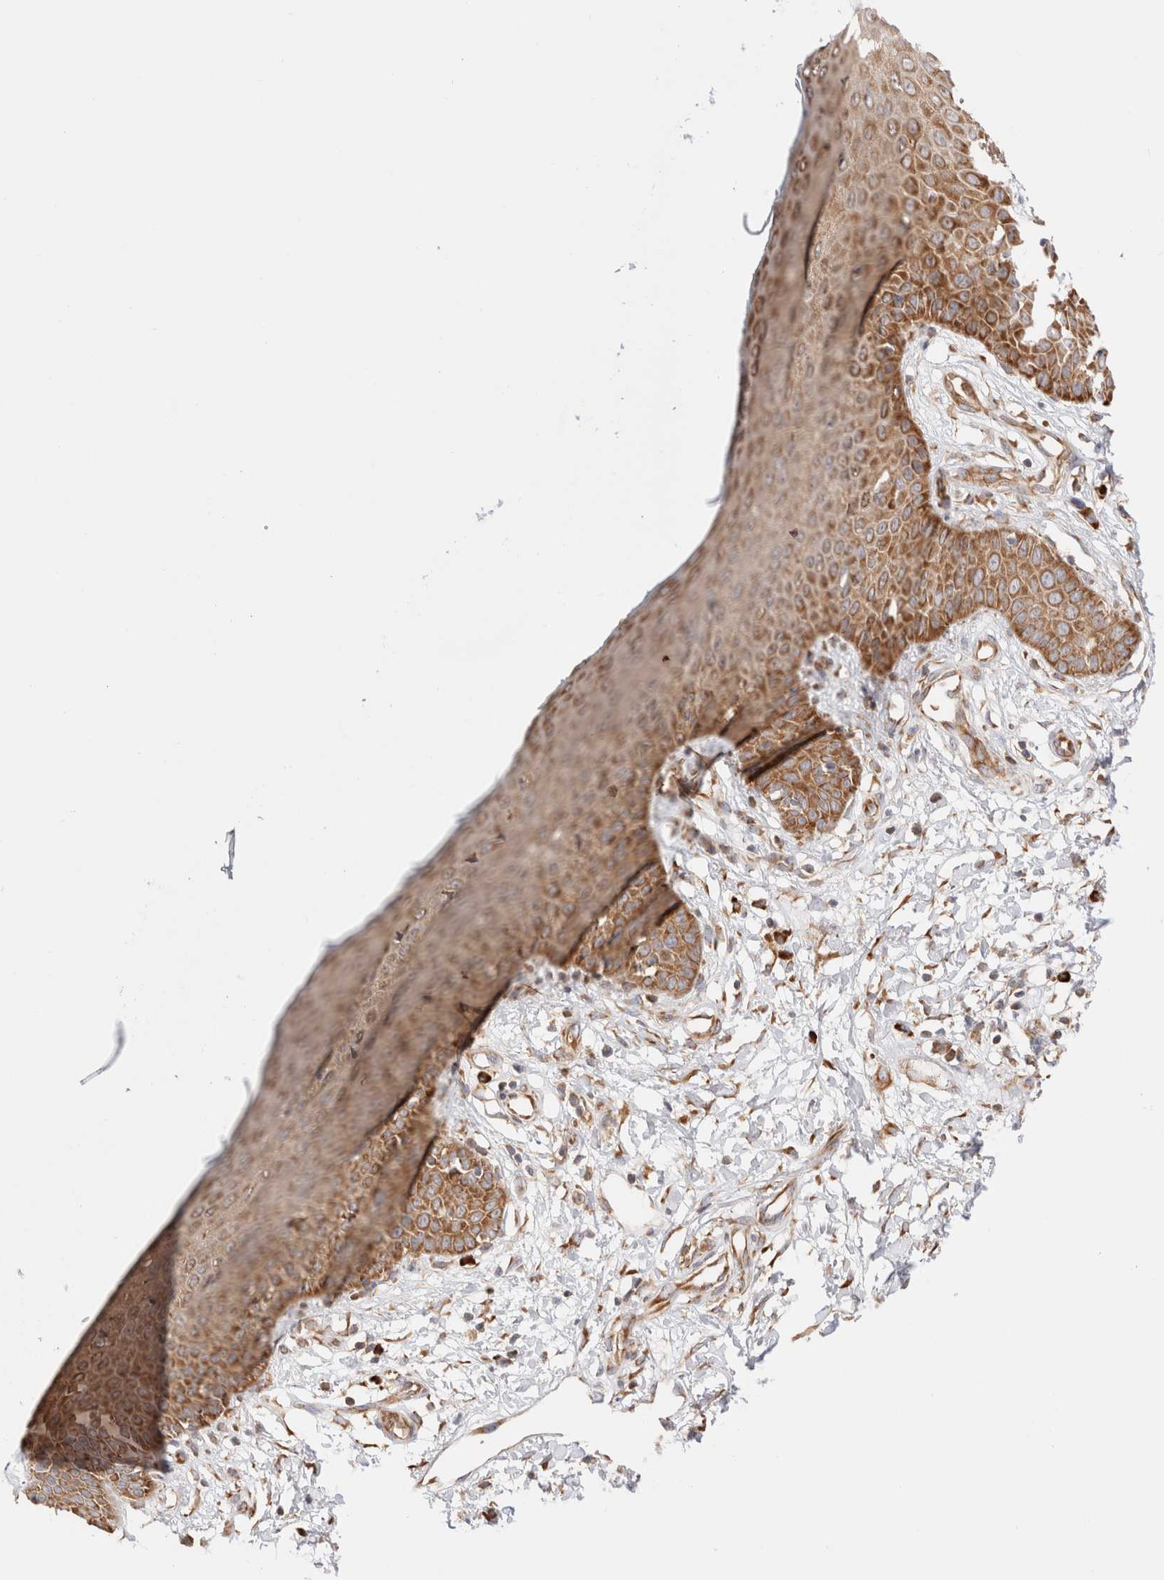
{"staining": {"intensity": "negative", "quantity": "none", "location": "none"}, "tissue": "skin", "cell_type": "Fibroblasts", "image_type": "normal", "snomed": [{"axis": "morphology", "description": "Normal tissue, NOS"}, {"axis": "morphology", "description": "Inflammation, NOS"}, {"axis": "topography", "description": "Skin"}], "caption": "Photomicrograph shows no protein positivity in fibroblasts of unremarkable skin. (Immunohistochemistry, brightfield microscopy, high magnification).", "gene": "UTS2B", "patient": {"sex": "female", "age": 44}}